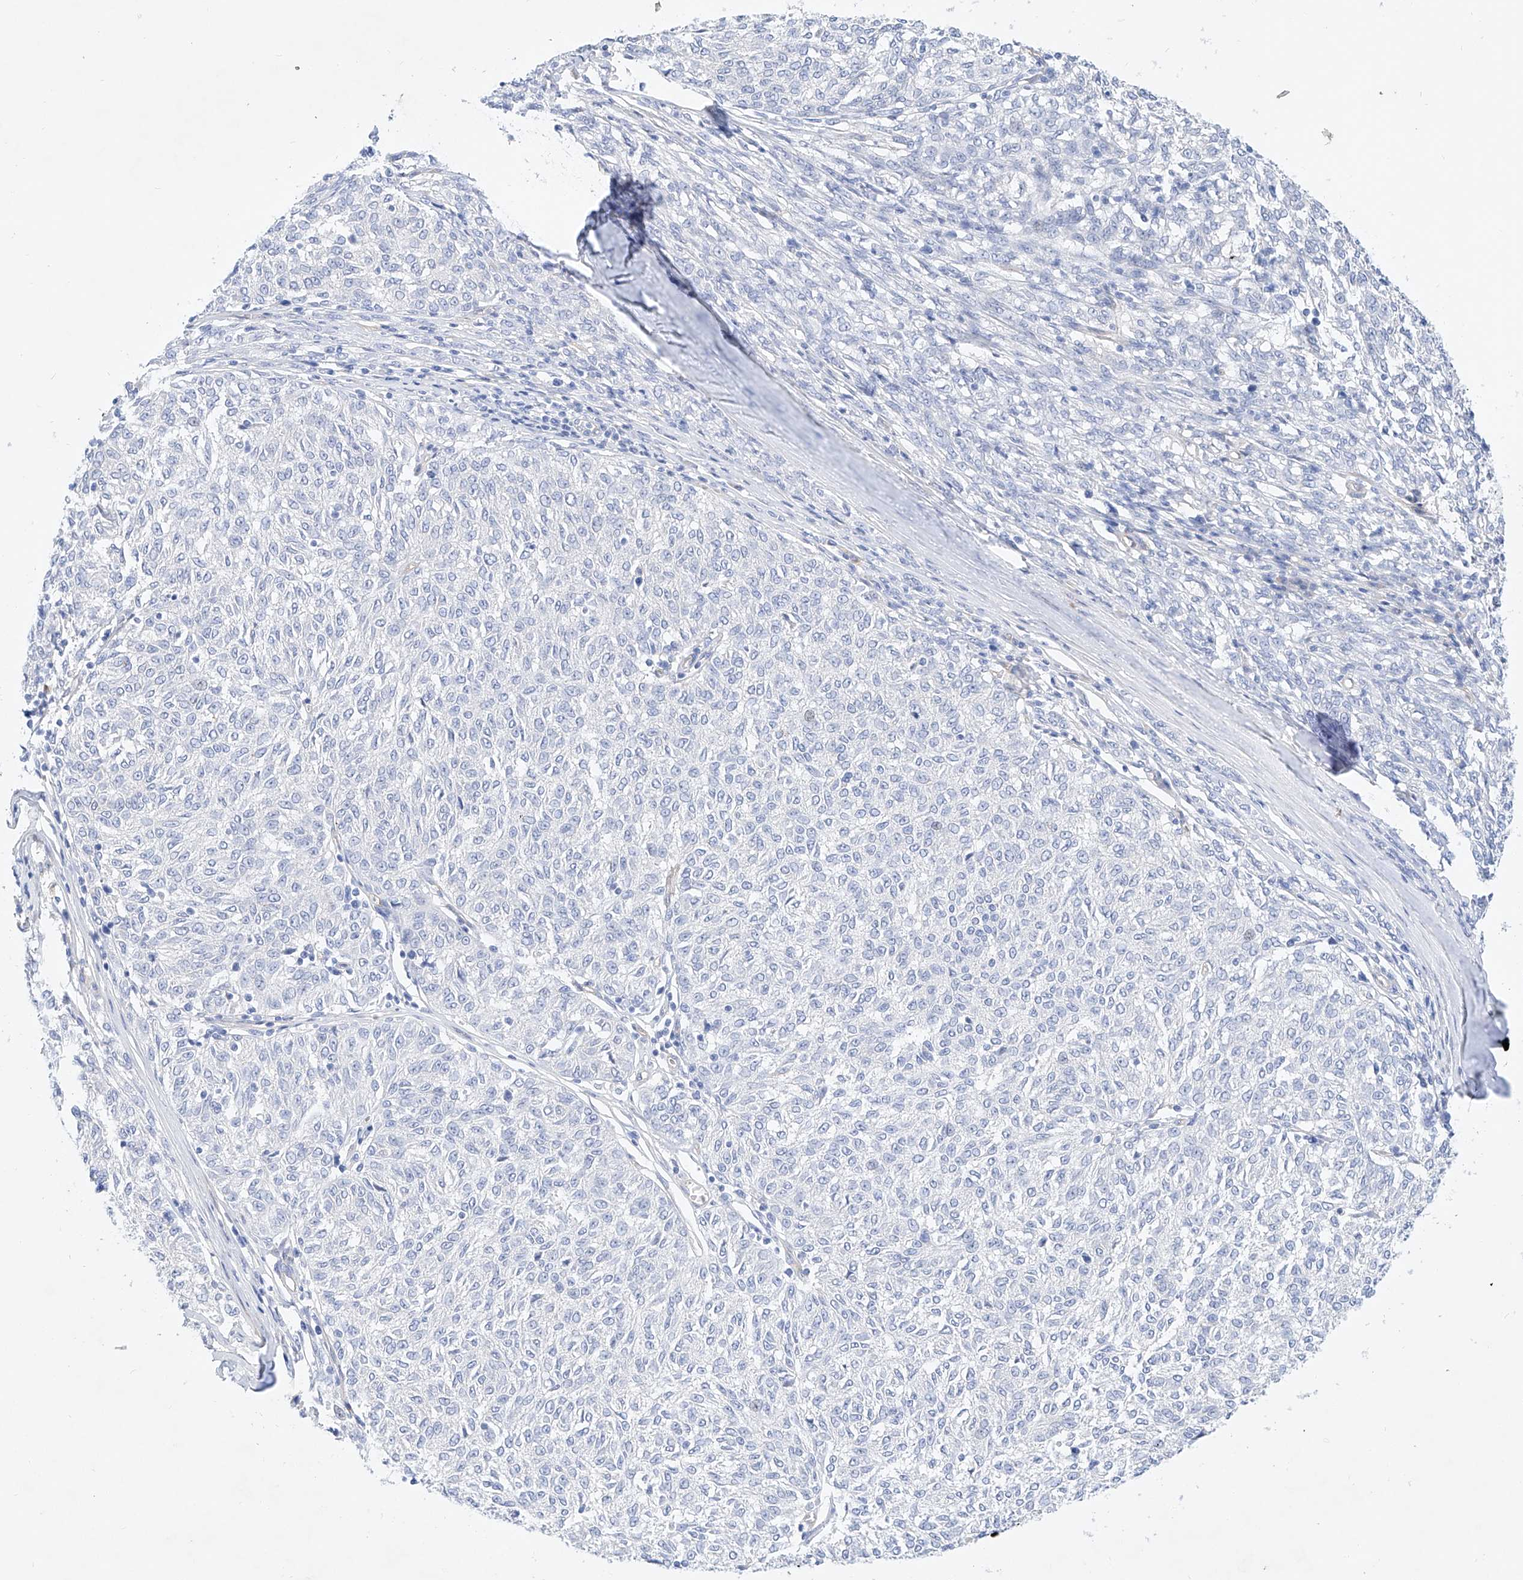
{"staining": {"intensity": "negative", "quantity": "none", "location": "none"}, "tissue": "melanoma", "cell_type": "Tumor cells", "image_type": "cancer", "snomed": [{"axis": "morphology", "description": "Malignant melanoma, NOS"}, {"axis": "topography", "description": "Skin"}], "caption": "Immunohistochemistry micrograph of malignant melanoma stained for a protein (brown), which displays no positivity in tumor cells.", "gene": "SBSPON", "patient": {"sex": "female", "age": 72}}